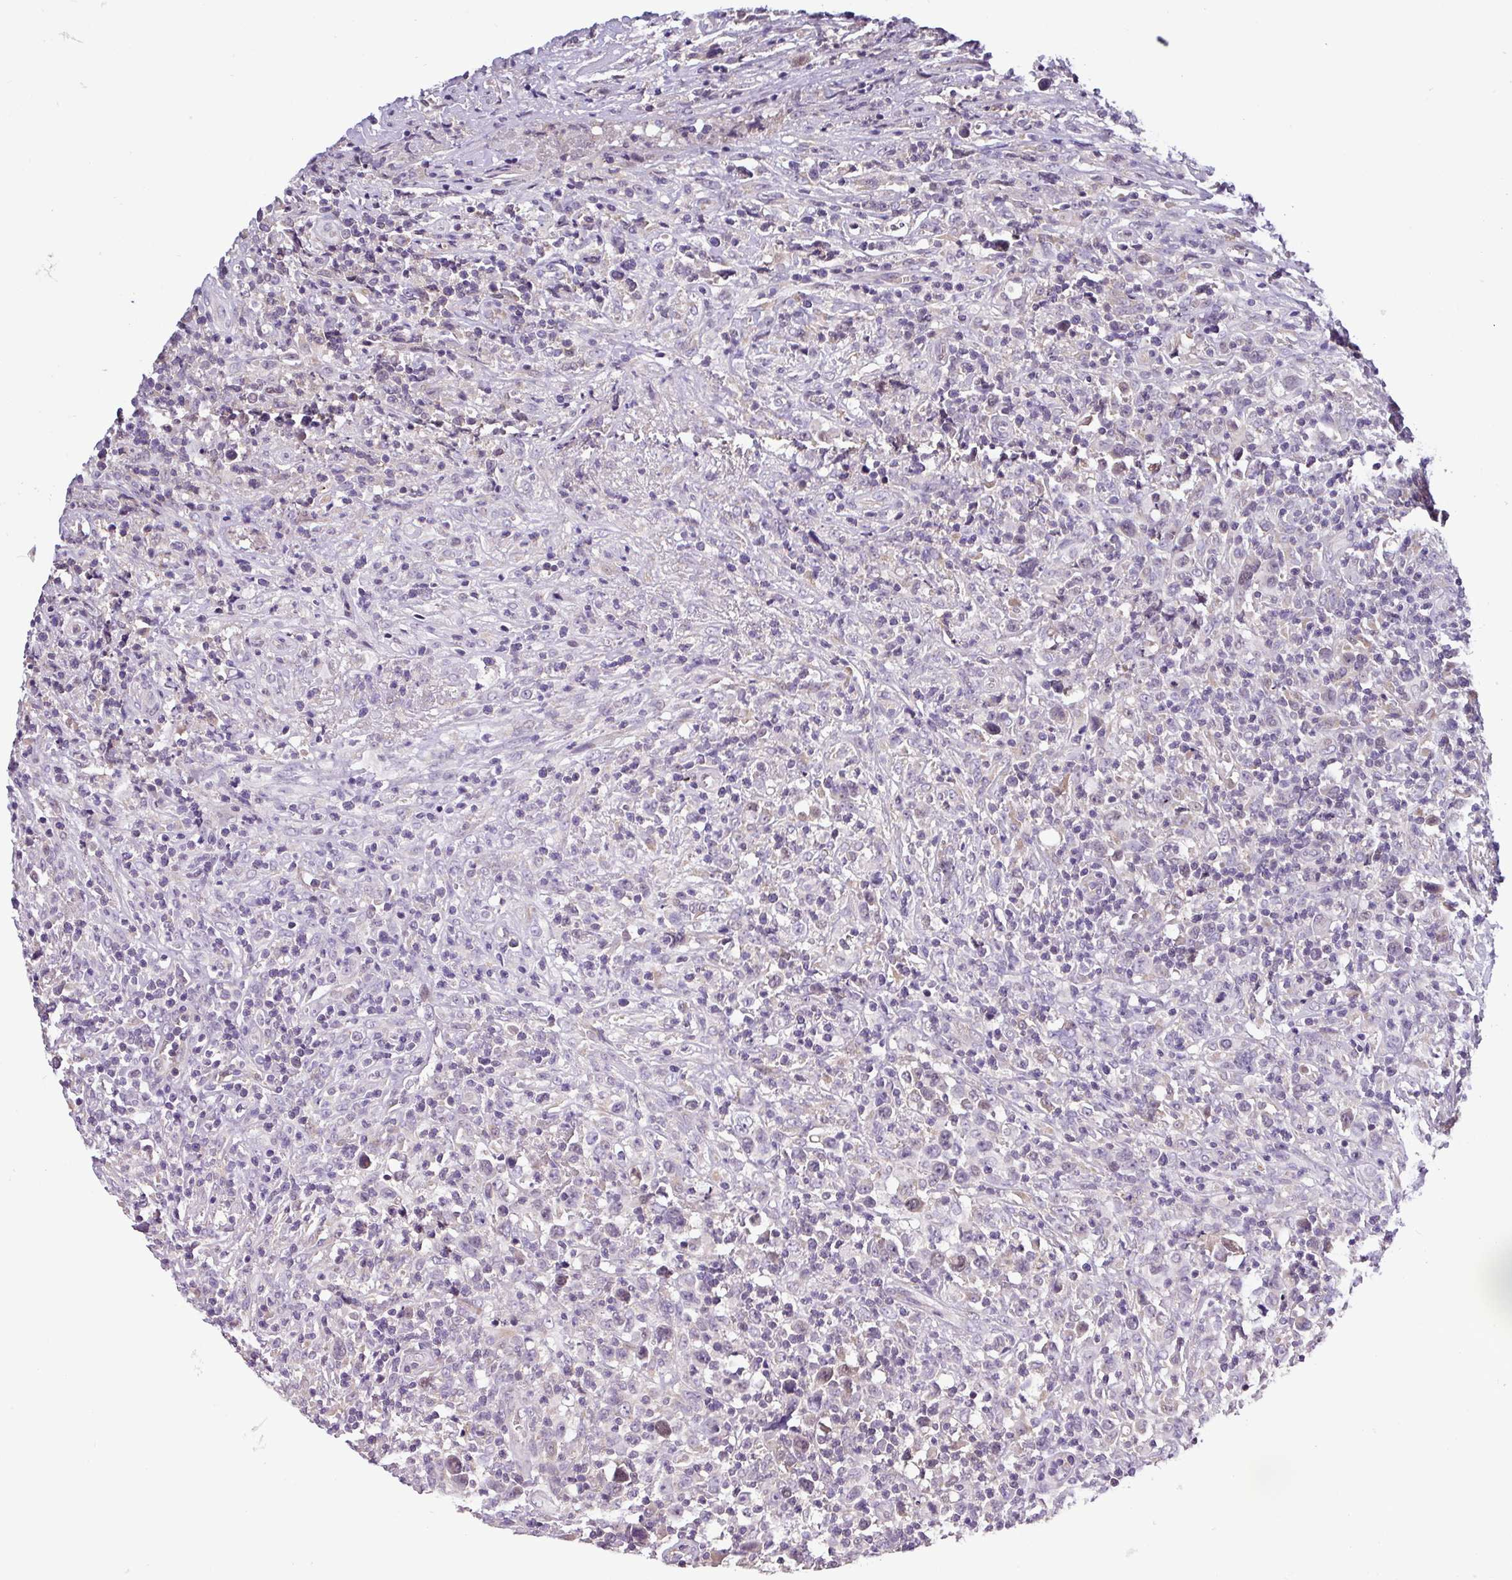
{"staining": {"intensity": "negative", "quantity": "none", "location": "none"}, "tissue": "lymphoma", "cell_type": "Tumor cells", "image_type": "cancer", "snomed": [{"axis": "morphology", "description": "Hodgkin's disease, NOS"}, {"axis": "topography", "description": "Lymph node"}], "caption": "This photomicrograph is of Hodgkin's disease stained with immunohistochemistry to label a protein in brown with the nuclei are counter-stained blue. There is no positivity in tumor cells.", "gene": "SFTPB", "patient": {"sex": "female", "age": 18}}